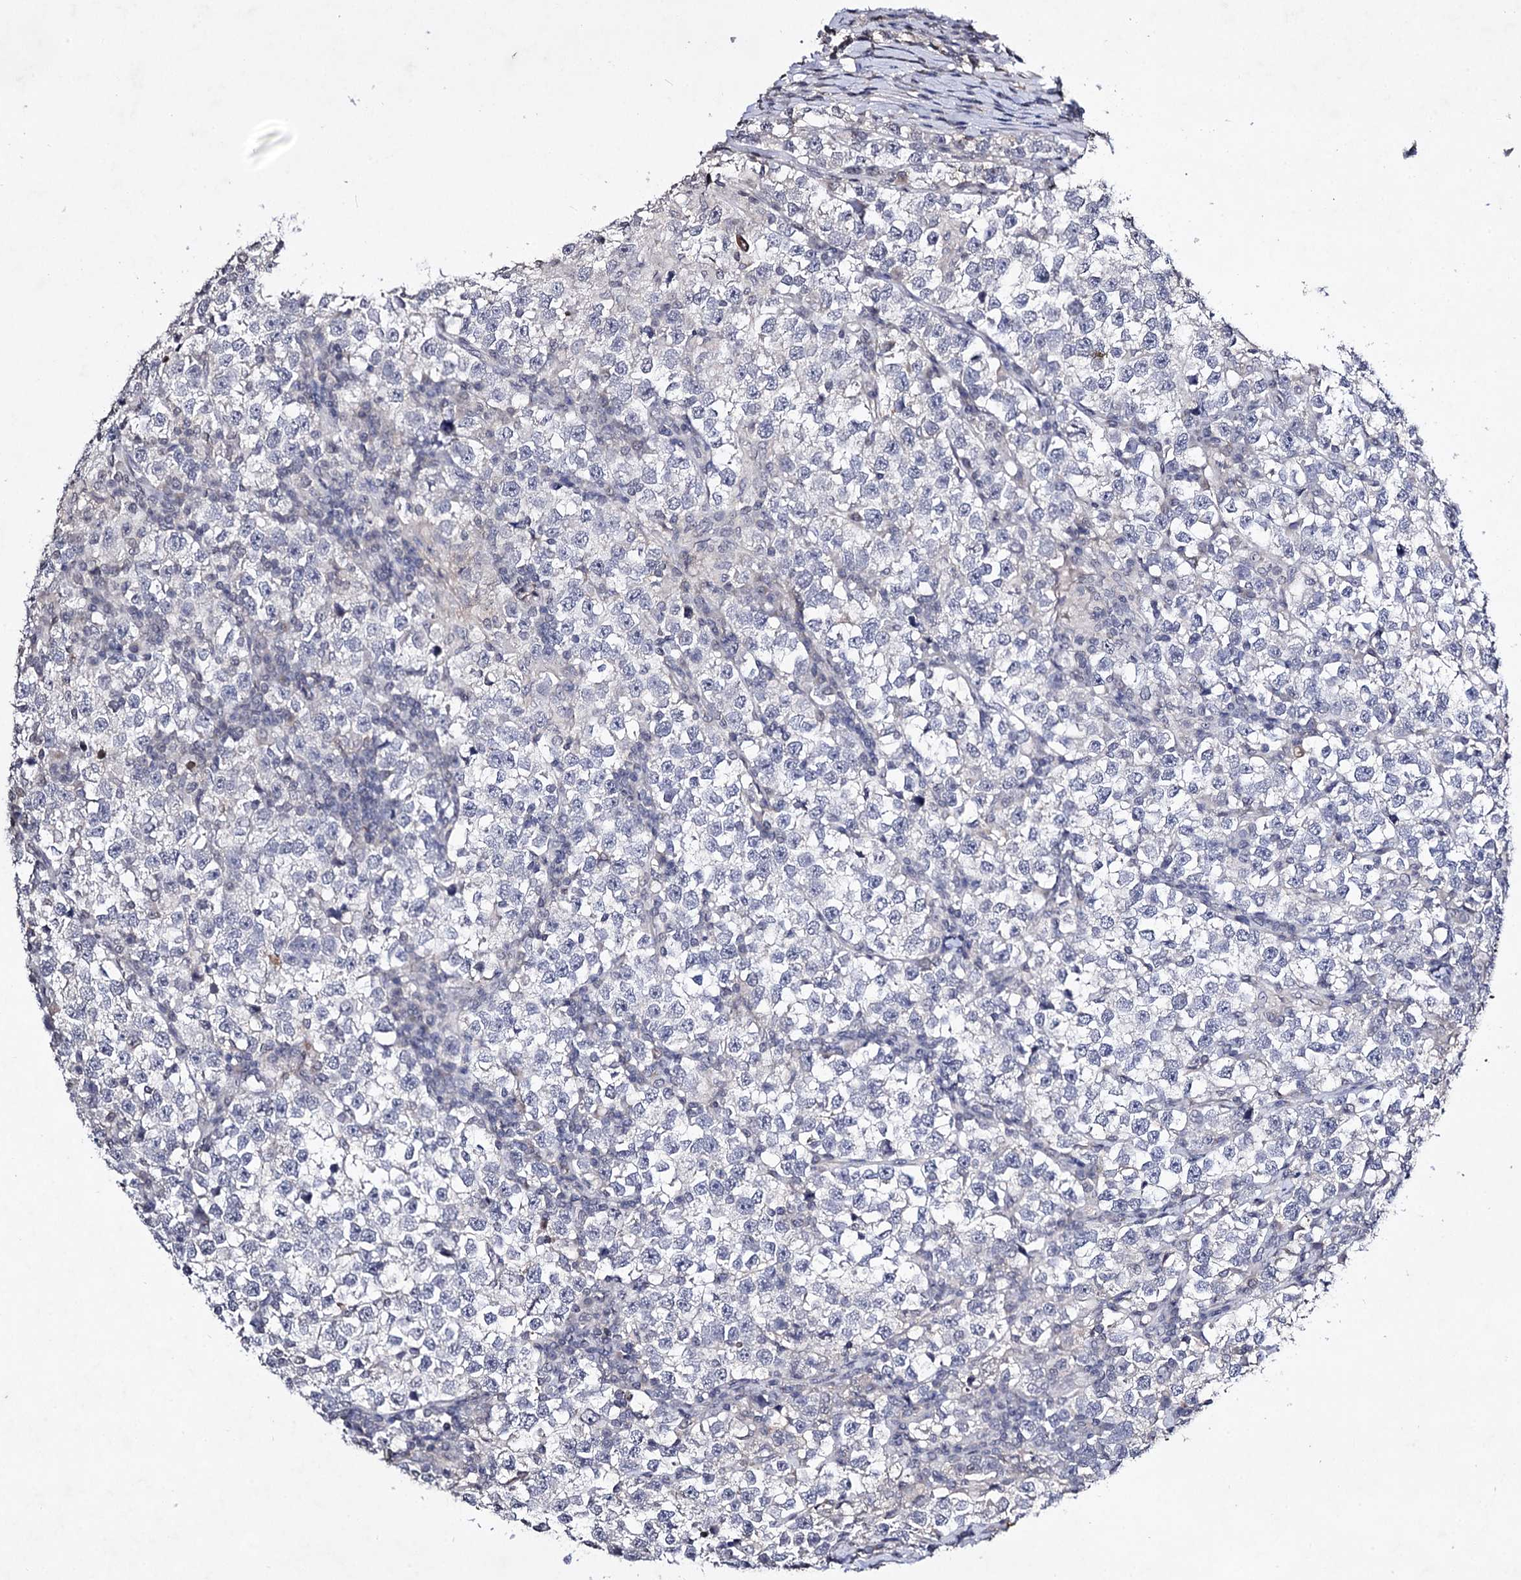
{"staining": {"intensity": "negative", "quantity": "none", "location": "none"}, "tissue": "testis cancer", "cell_type": "Tumor cells", "image_type": "cancer", "snomed": [{"axis": "morphology", "description": "Normal tissue, NOS"}, {"axis": "morphology", "description": "Seminoma, NOS"}, {"axis": "topography", "description": "Testis"}], "caption": "Immunohistochemical staining of human testis seminoma demonstrates no significant expression in tumor cells.", "gene": "PLIN1", "patient": {"sex": "male", "age": 43}}